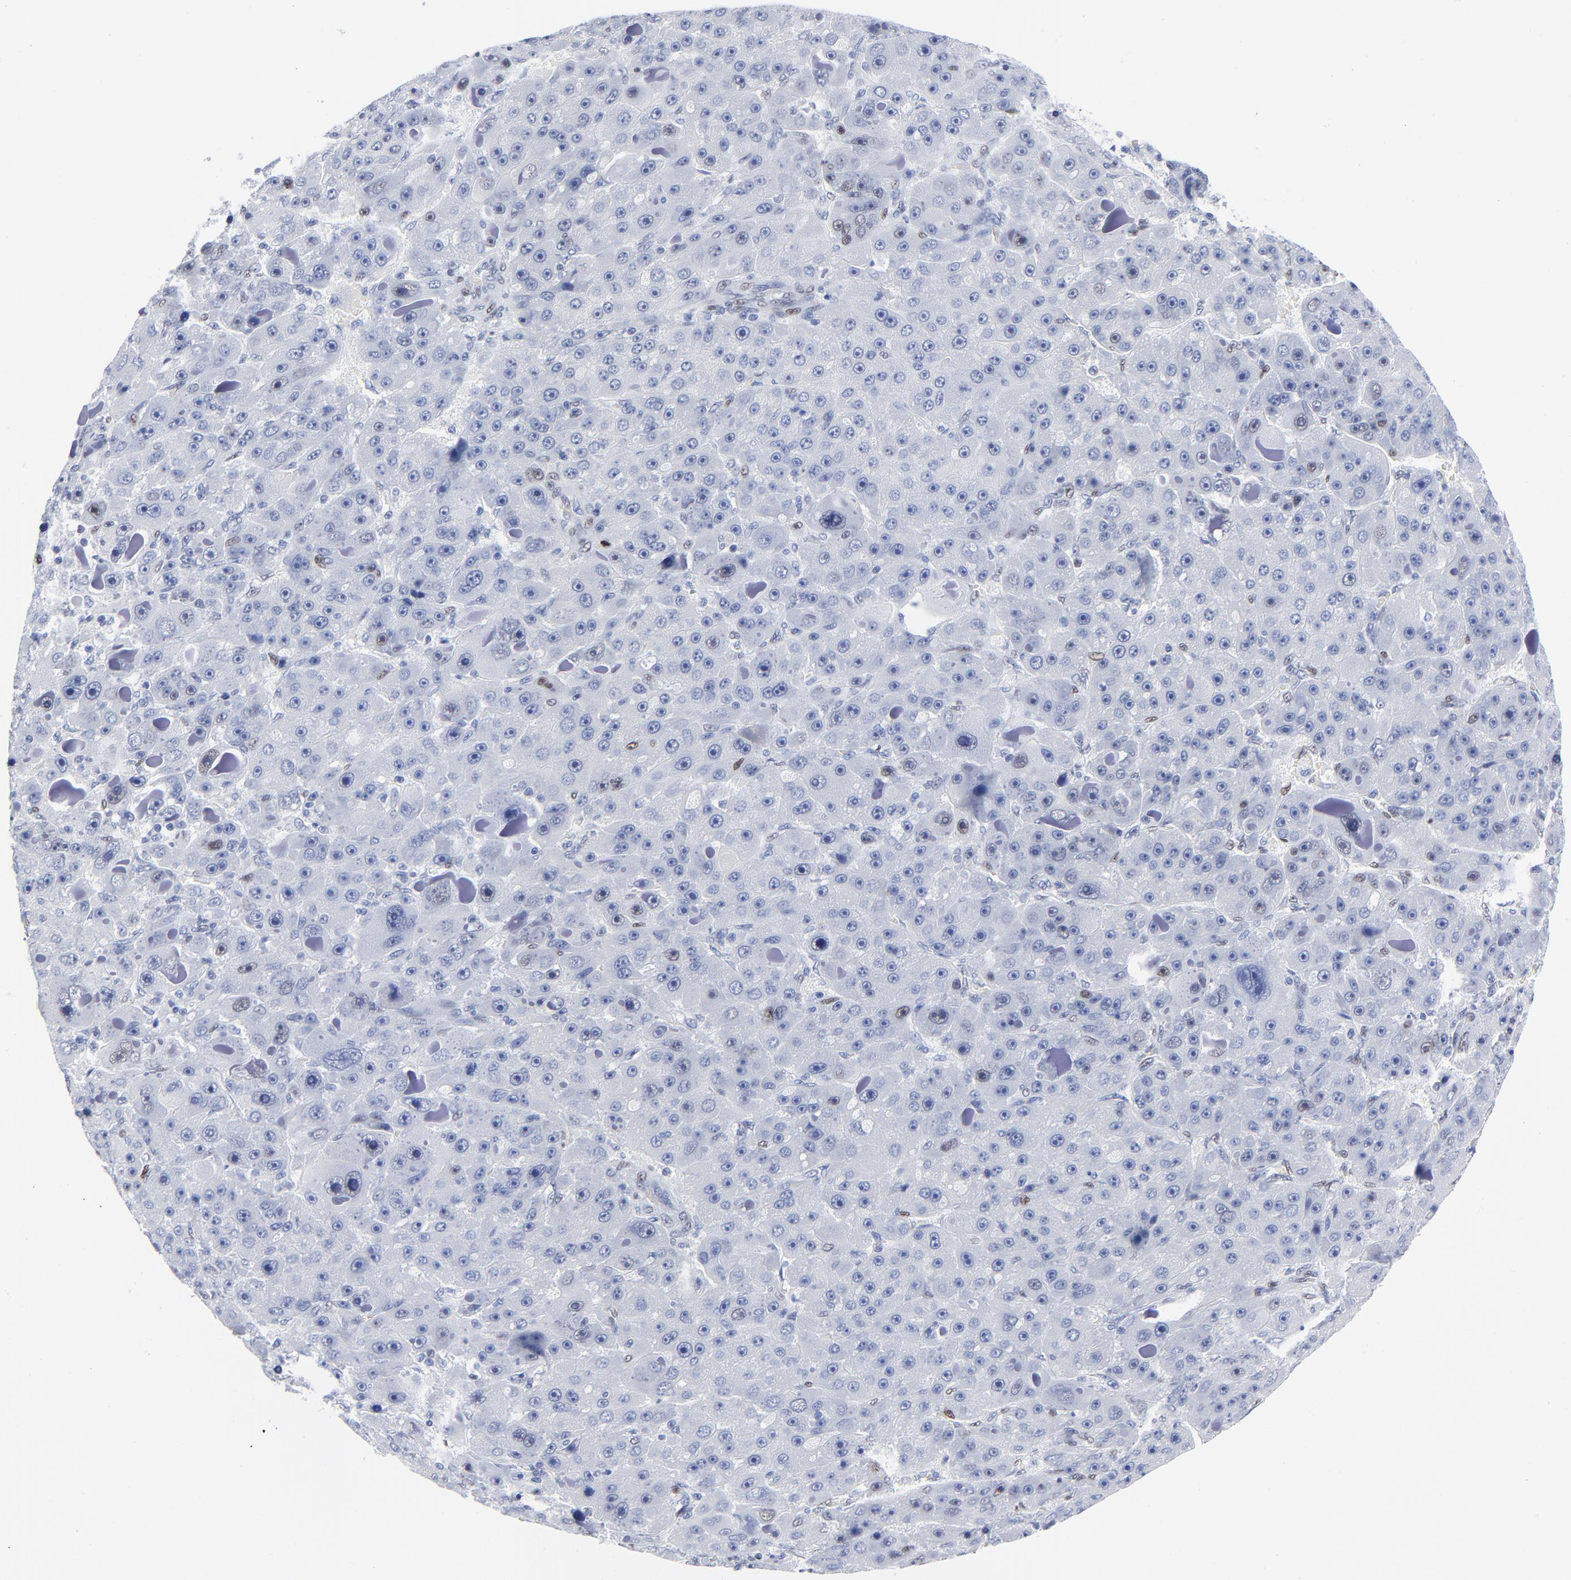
{"staining": {"intensity": "weak", "quantity": "<25%", "location": "nuclear"}, "tissue": "liver cancer", "cell_type": "Tumor cells", "image_type": "cancer", "snomed": [{"axis": "morphology", "description": "Carcinoma, Hepatocellular, NOS"}, {"axis": "topography", "description": "Liver"}], "caption": "Hepatocellular carcinoma (liver) was stained to show a protein in brown. There is no significant positivity in tumor cells.", "gene": "JUN", "patient": {"sex": "male", "age": 76}}